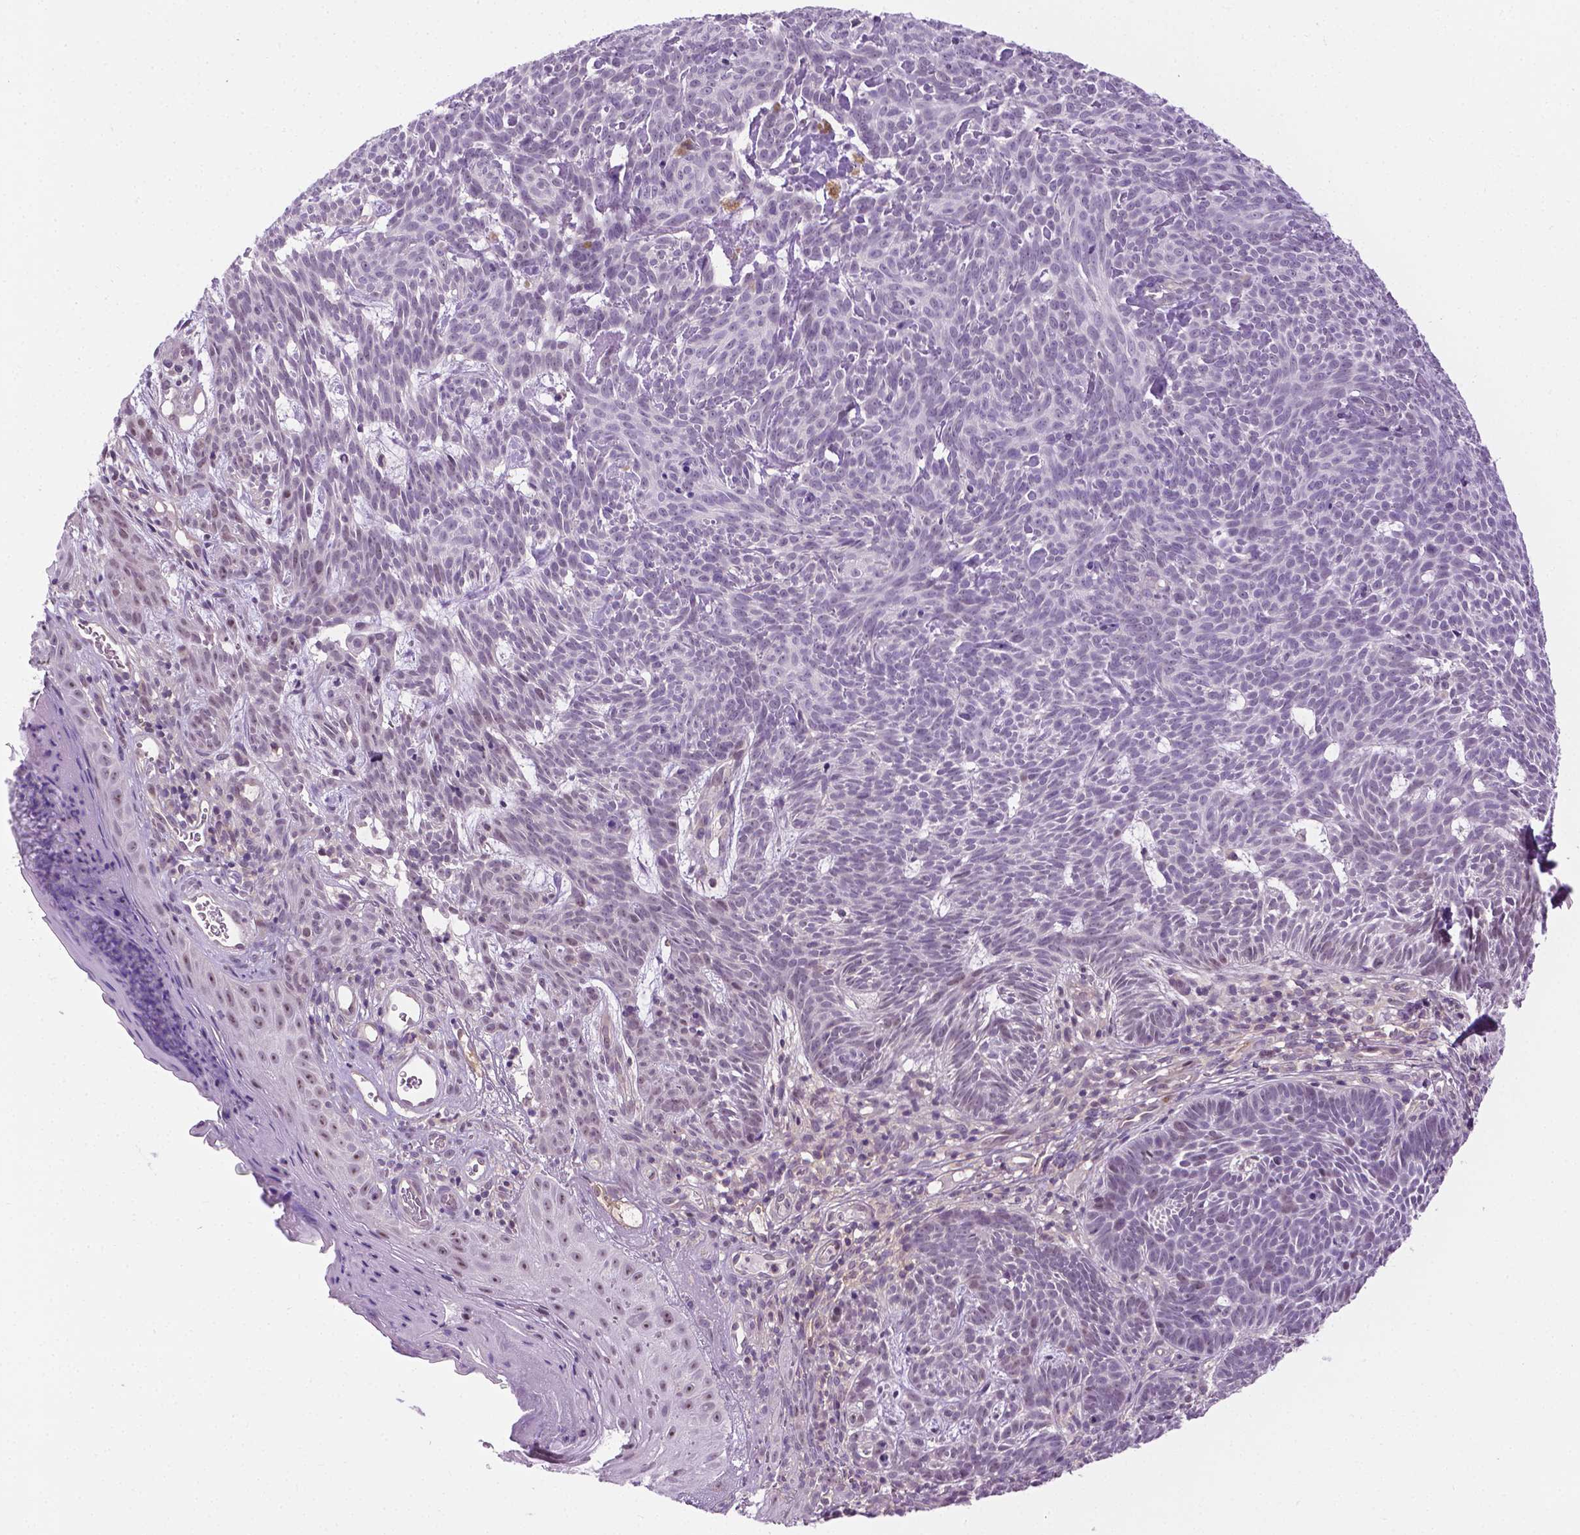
{"staining": {"intensity": "negative", "quantity": "none", "location": "none"}, "tissue": "skin cancer", "cell_type": "Tumor cells", "image_type": "cancer", "snomed": [{"axis": "morphology", "description": "Basal cell carcinoma"}, {"axis": "topography", "description": "Skin"}], "caption": "Human skin cancer stained for a protein using IHC demonstrates no expression in tumor cells.", "gene": "DENND4A", "patient": {"sex": "male", "age": 59}}